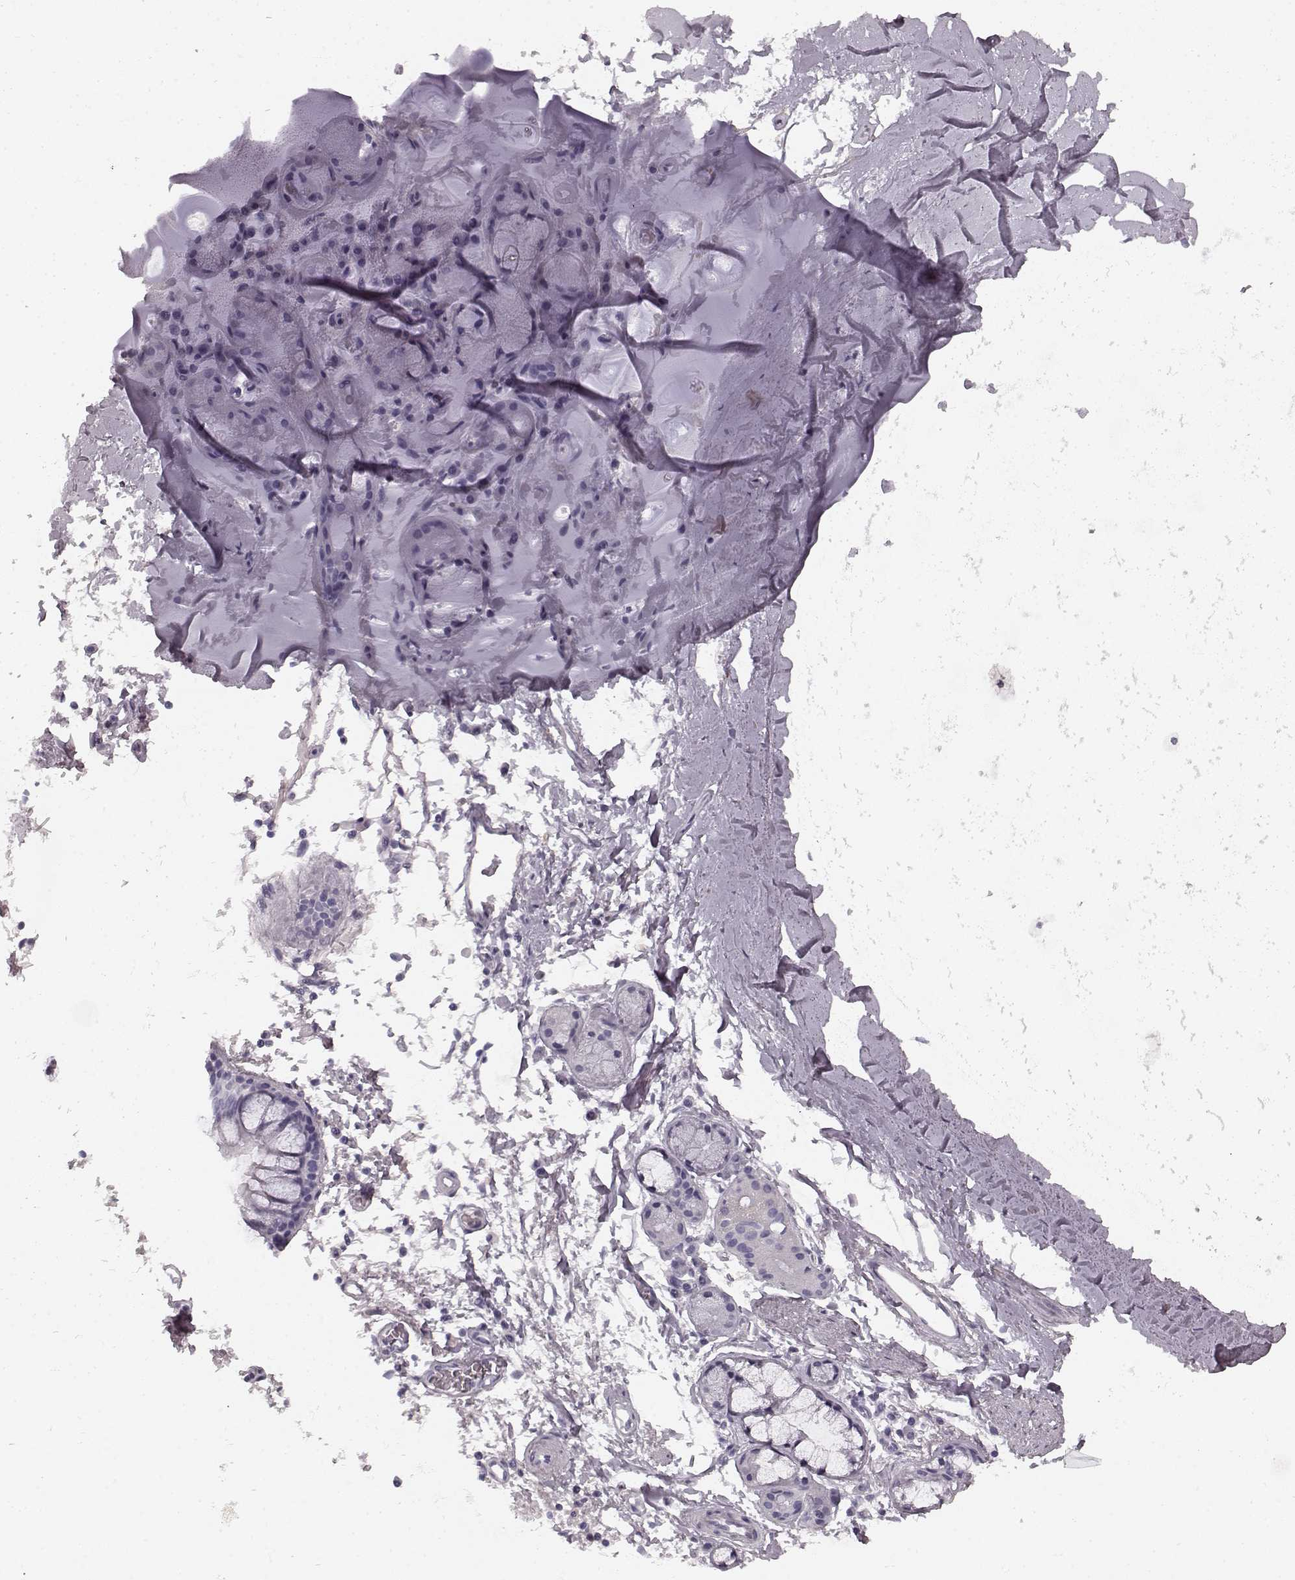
{"staining": {"intensity": "negative", "quantity": "none", "location": "none"}, "tissue": "adipose tissue", "cell_type": "Adipocytes", "image_type": "normal", "snomed": [{"axis": "morphology", "description": "Normal tissue, NOS"}, {"axis": "topography", "description": "Lymph node"}, {"axis": "topography", "description": "Bronchus"}], "caption": "High magnification brightfield microscopy of unremarkable adipose tissue stained with DAB (3,3'-diaminobenzidine) (brown) and counterstained with hematoxylin (blue): adipocytes show no significant positivity.", "gene": "TMPRSS15", "patient": {"sex": "female", "age": 70}}